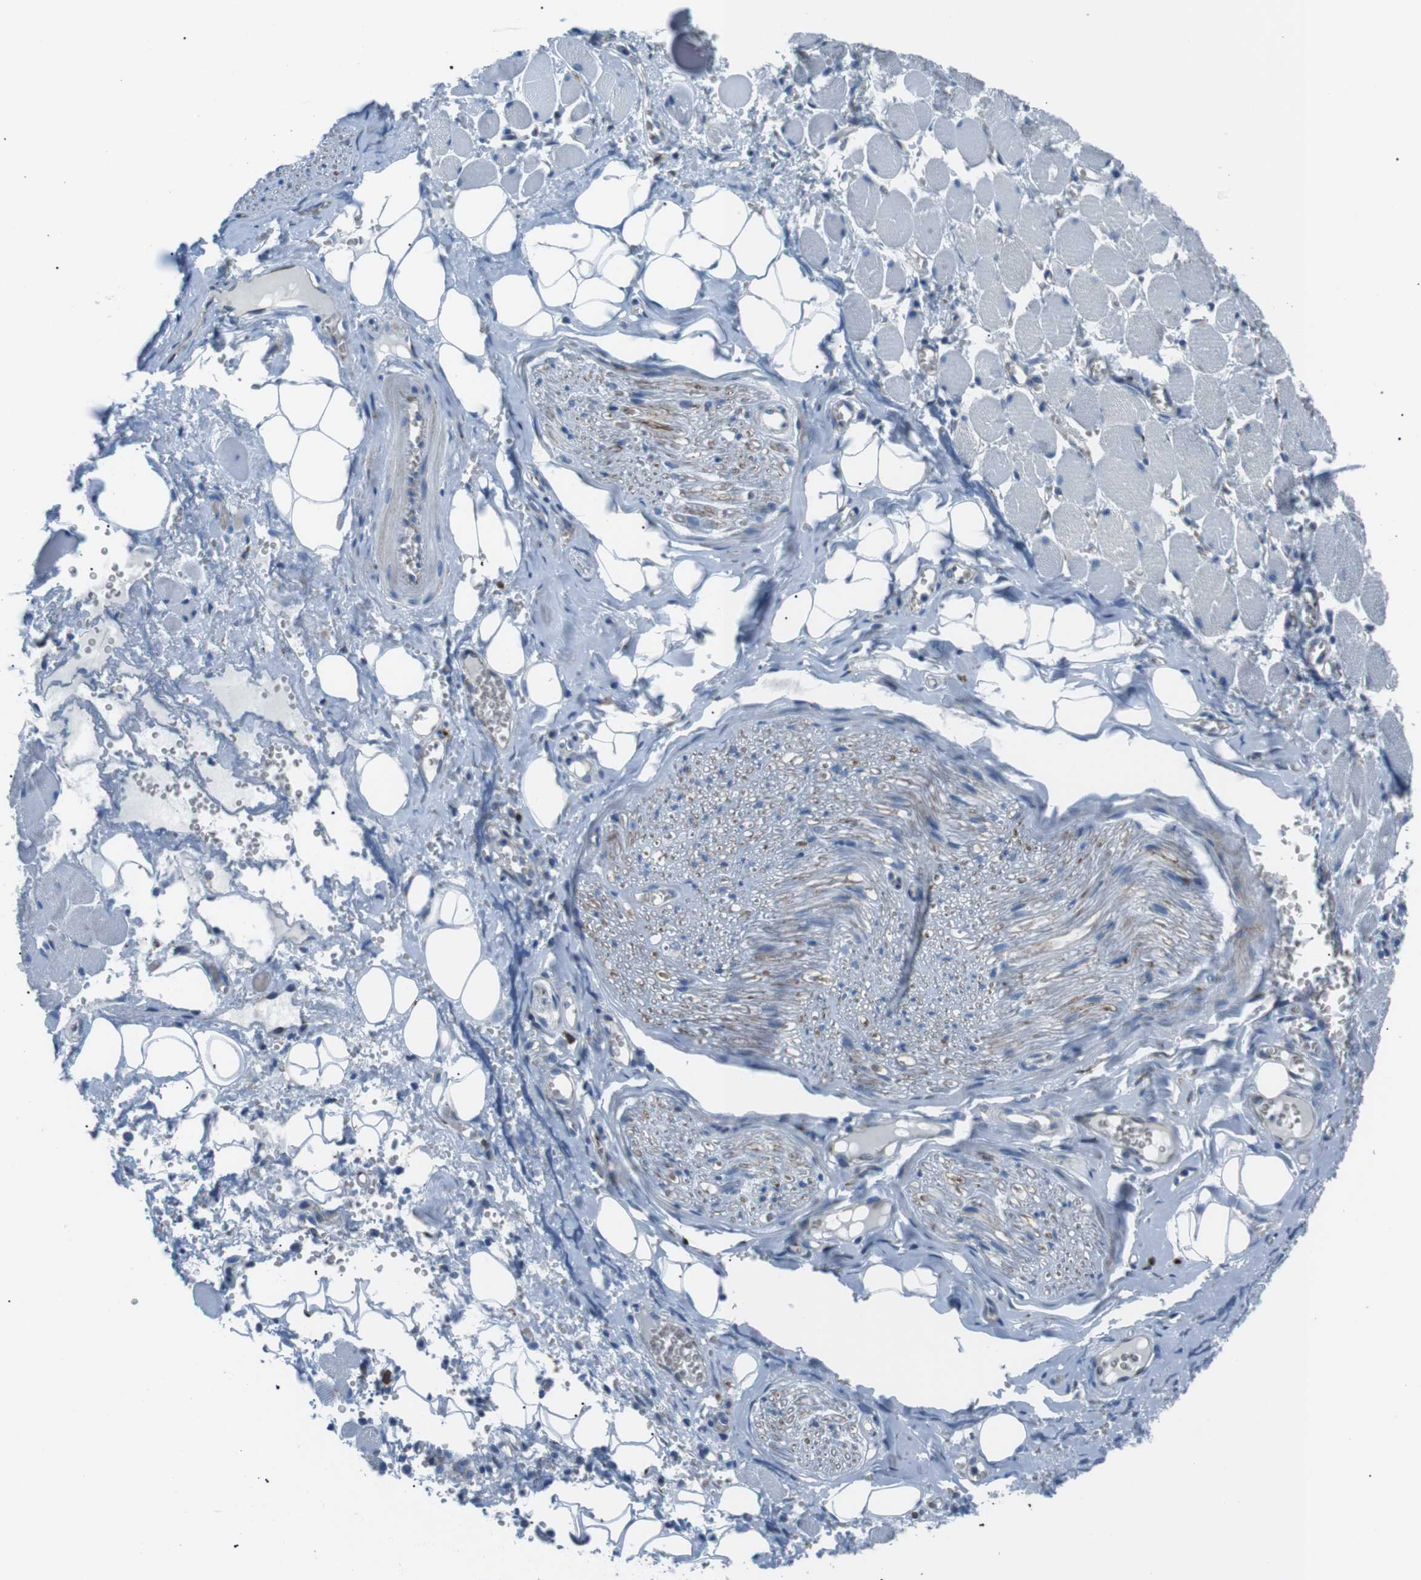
{"staining": {"intensity": "negative", "quantity": "none", "location": "none"}, "tissue": "adipose tissue", "cell_type": "Adipocytes", "image_type": "normal", "snomed": [{"axis": "morphology", "description": "Normal tissue, NOS"}, {"axis": "morphology", "description": "Adenocarcinoma, NOS"}, {"axis": "topography", "description": "Esophagus"}], "caption": "Immunohistochemistry of benign human adipose tissue shows no expression in adipocytes. (Brightfield microscopy of DAB (3,3'-diaminobenzidine) IHC at high magnification).", "gene": "CSF2RA", "patient": {"sex": "male", "age": 62}}